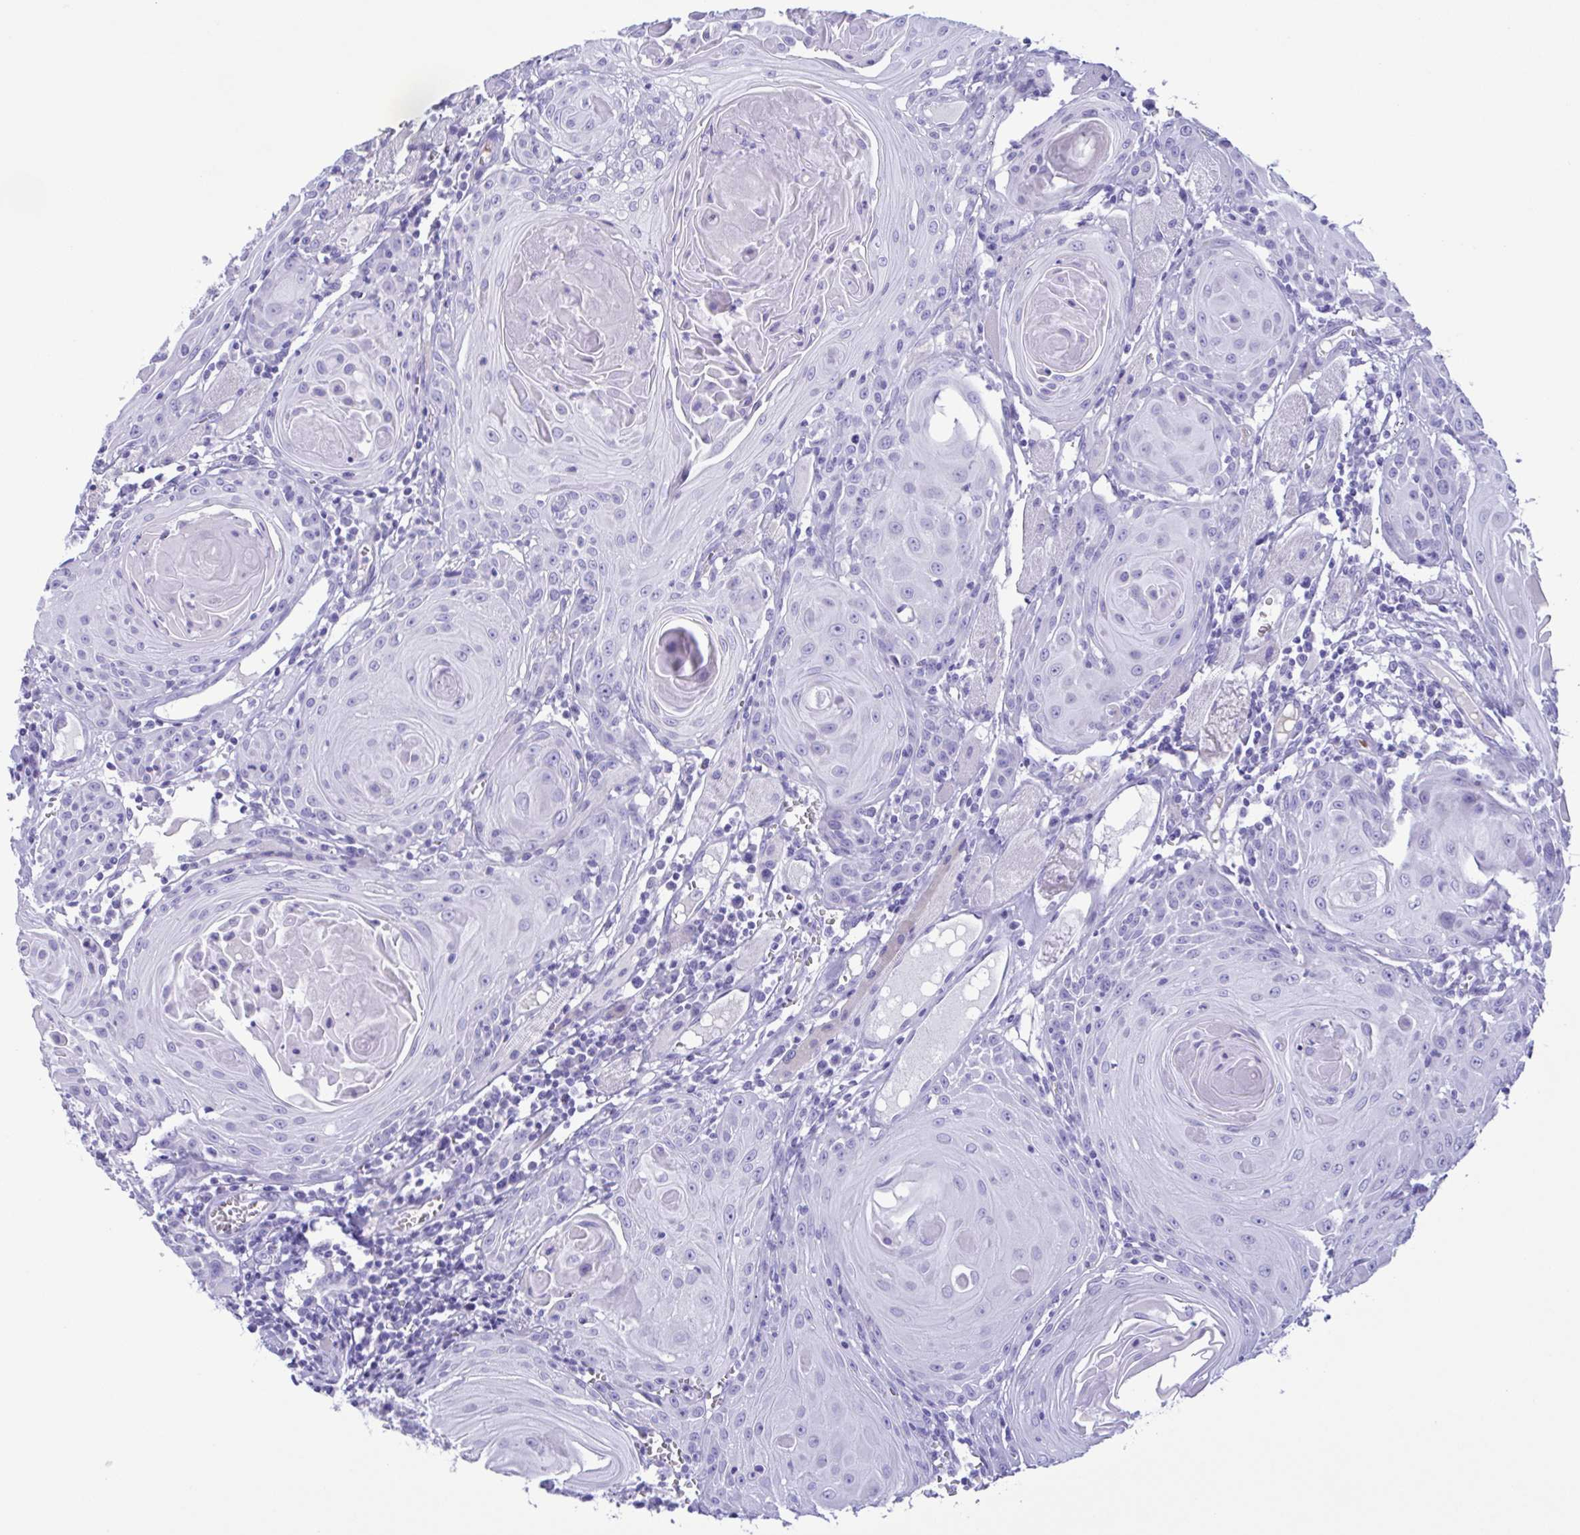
{"staining": {"intensity": "negative", "quantity": "none", "location": "none"}, "tissue": "head and neck cancer", "cell_type": "Tumor cells", "image_type": "cancer", "snomed": [{"axis": "morphology", "description": "Squamous cell carcinoma, NOS"}, {"axis": "topography", "description": "Head-Neck"}], "caption": "This is an immunohistochemistry (IHC) photomicrograph of head and neck squamous cell carcinoma. There is no staining in tumor cells.", "gene": "TSPY2", "patient": {"sex": "female", "age": 80}}